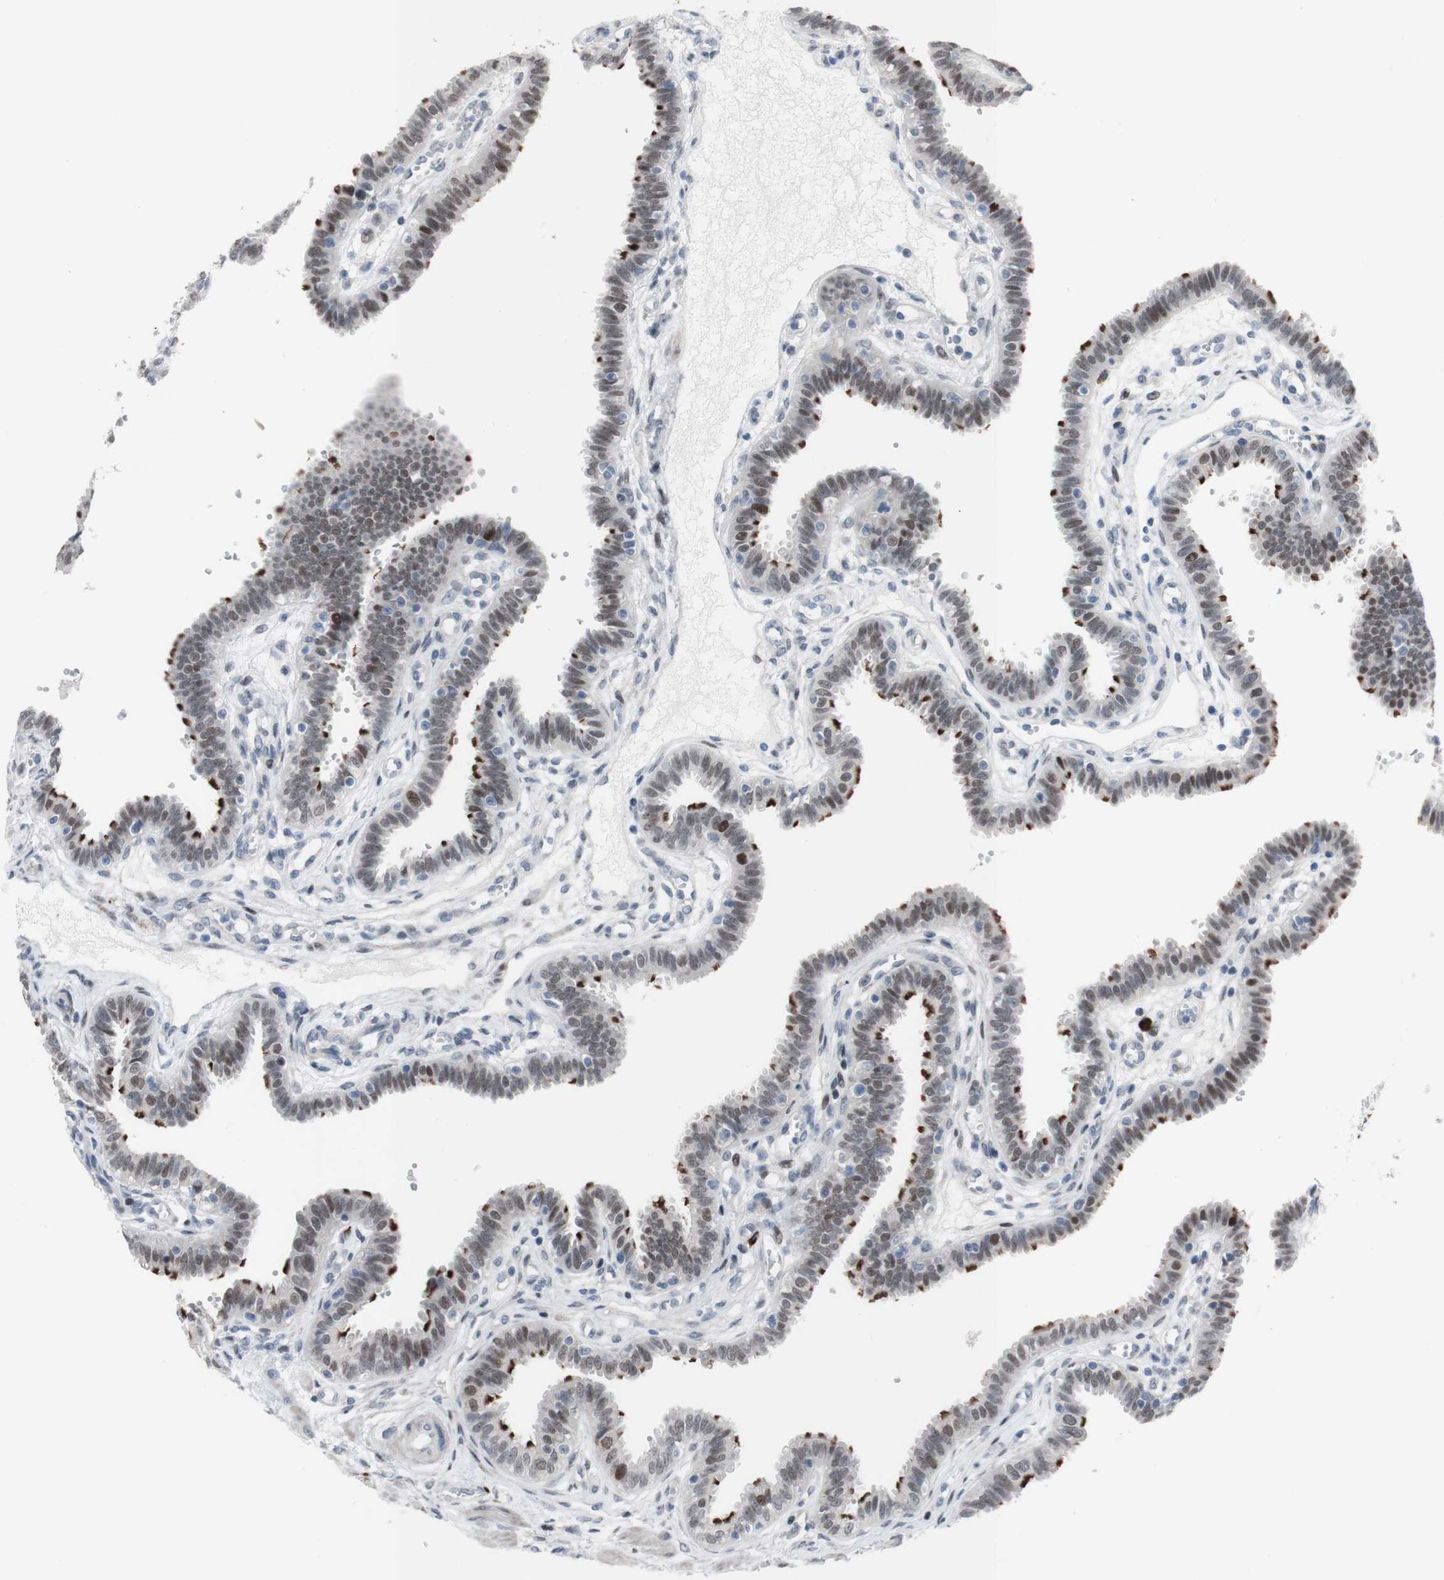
{"staining": {"intensity": "moderate", "quantity": "25%-75%", "location": "cytoplasmic/membranous,nuclear"}, "tissue": "fallopian tube", "cell_type": "Glandular cells", "image_type": "normal", "snomed": [{"axis": "morphology", "description": "Normal tissue, NOS"}, {"axis": "topography", "description": "Fallopian tube"}], "caption": "Brown immunohistochemical staining in unremarkable human fallopian tube reveals moderate cytoplasmic/membranous,nuclear expression in approximately 25%-75% of glandular cells.", "gene": "PHTF2", "patient": {"sex": "female", "age": 32}}